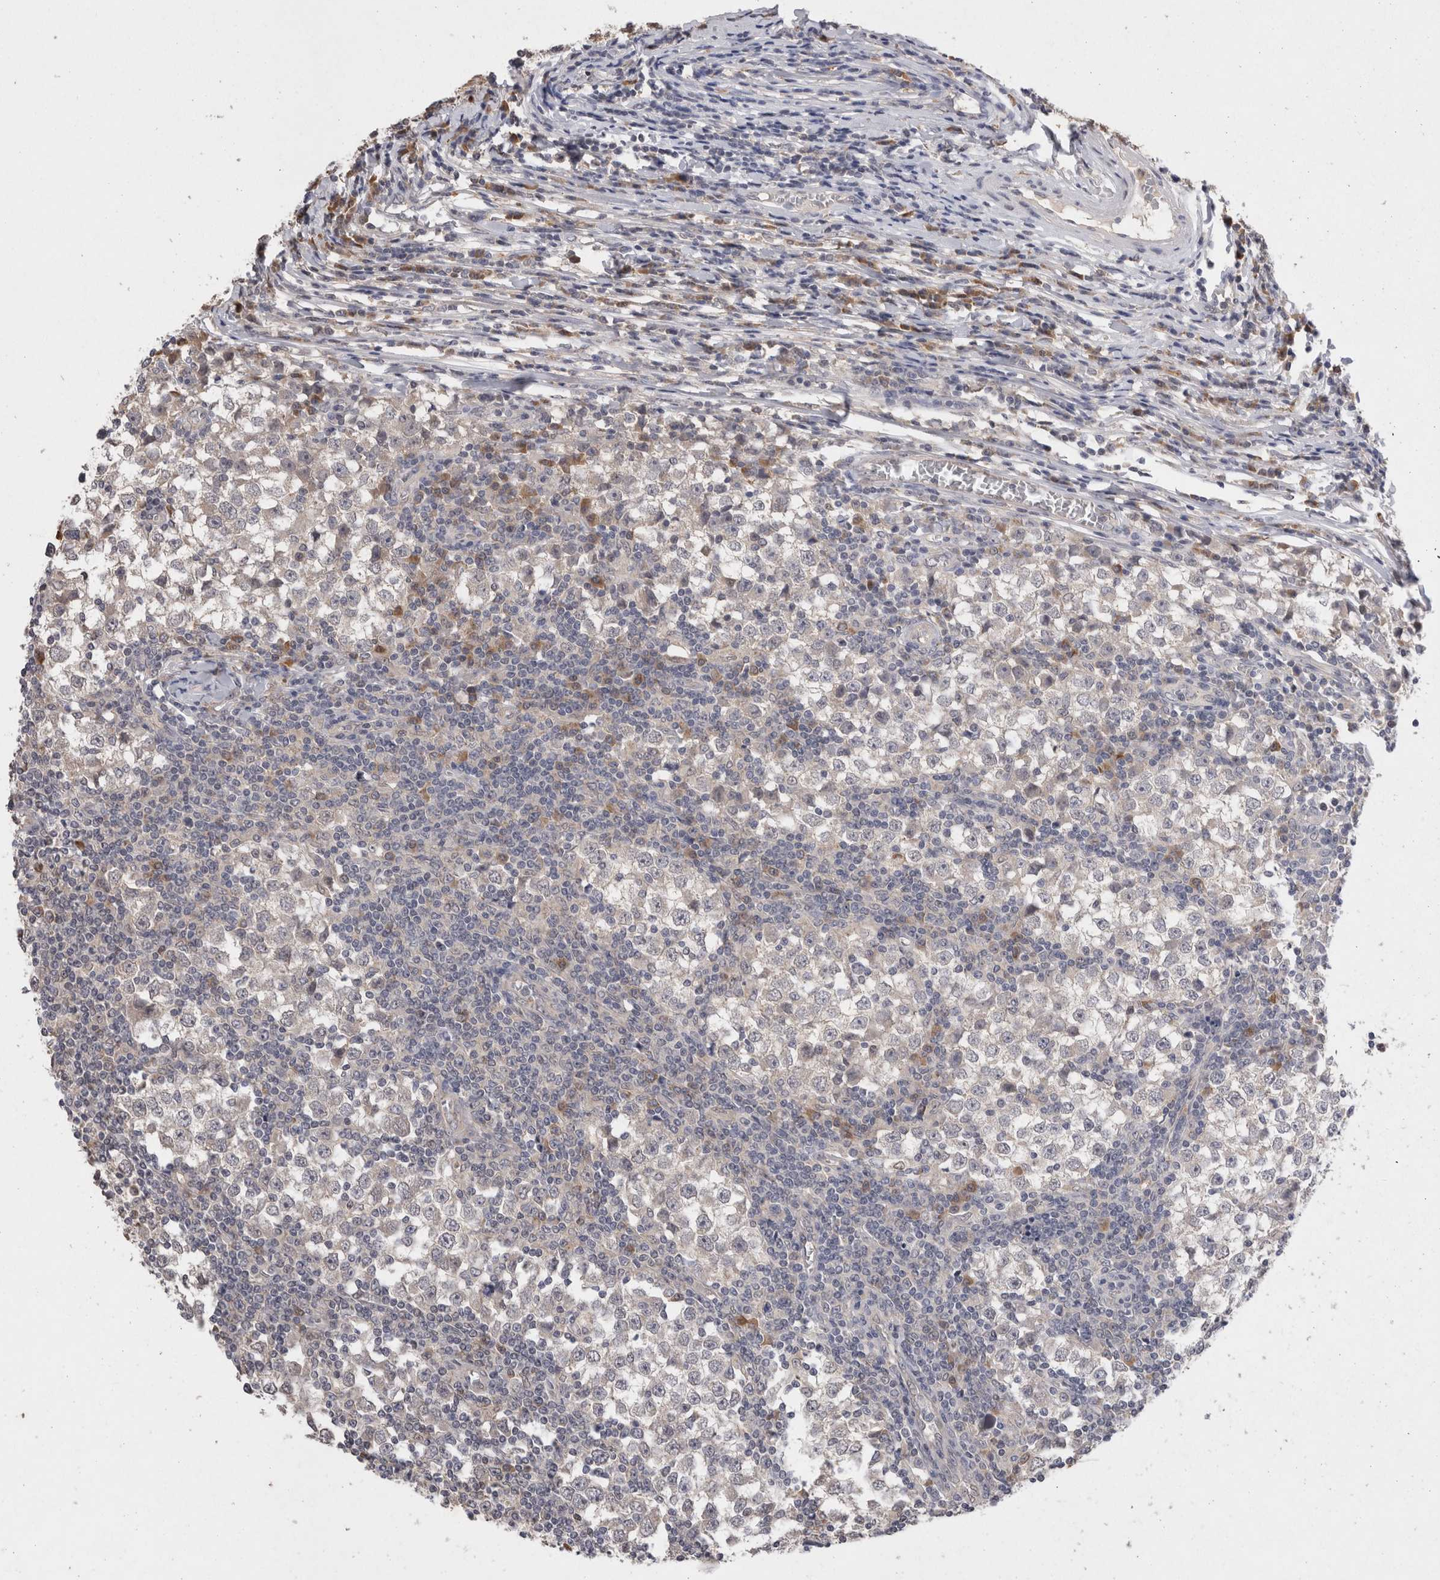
{"staining": {"intensity": "negative", "quantity": "none", "location": "none"}, "tissue": "testis cancer", "cell_type": "Tumor cells", "image_type": "cancer", "snomed": [{"axis": "morphology", "description": "Seminoma, NOS"}, {"axis": "topography", "description": "Testis"}], "caption": "Immunohistochemical staining of testis seminoma reveals no significant positivity in tumor cells.", "gene": "VSIG4", "patient": {"sex": "male", "age": 65}}